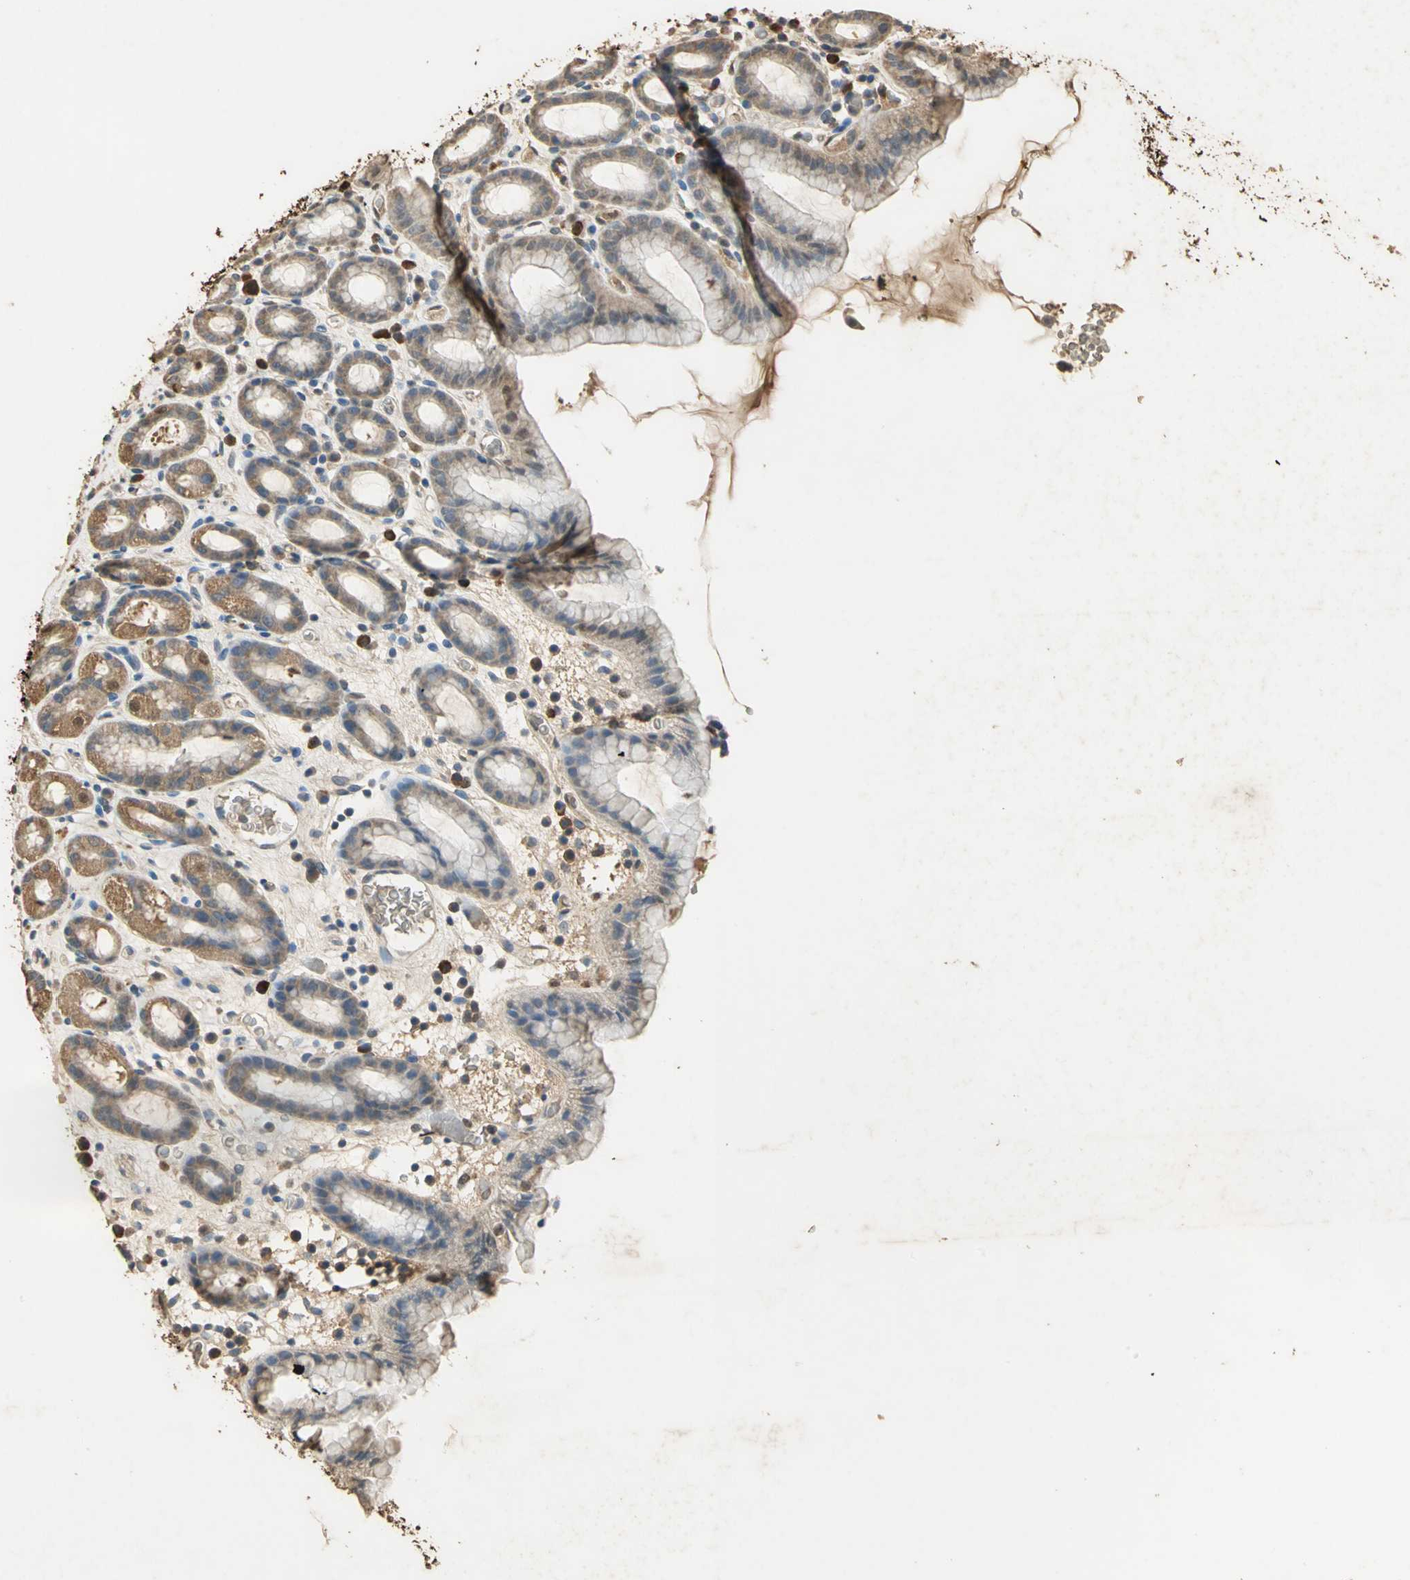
{"staining": {"intensity": "moderate", "quantity": ">75%", "location": "cytoplasmic/membranous"}, "tissue": "stomach", "cell_type": "Glandular cells", "image_type": "normal", "snomed": [{"axis": "morphology", "description": "Normal tissue, NOS"}, {"axis": "topography", "description": "Stomach, upper"}], "caption": "Stomach was stained to show a protein in brown. There is medium levels of moderate cytoplasmic/membranous expression in approximately >75% of glandular cells.", "gene": "GAPDH", "patient": {"sex": "male", "age": 68}}